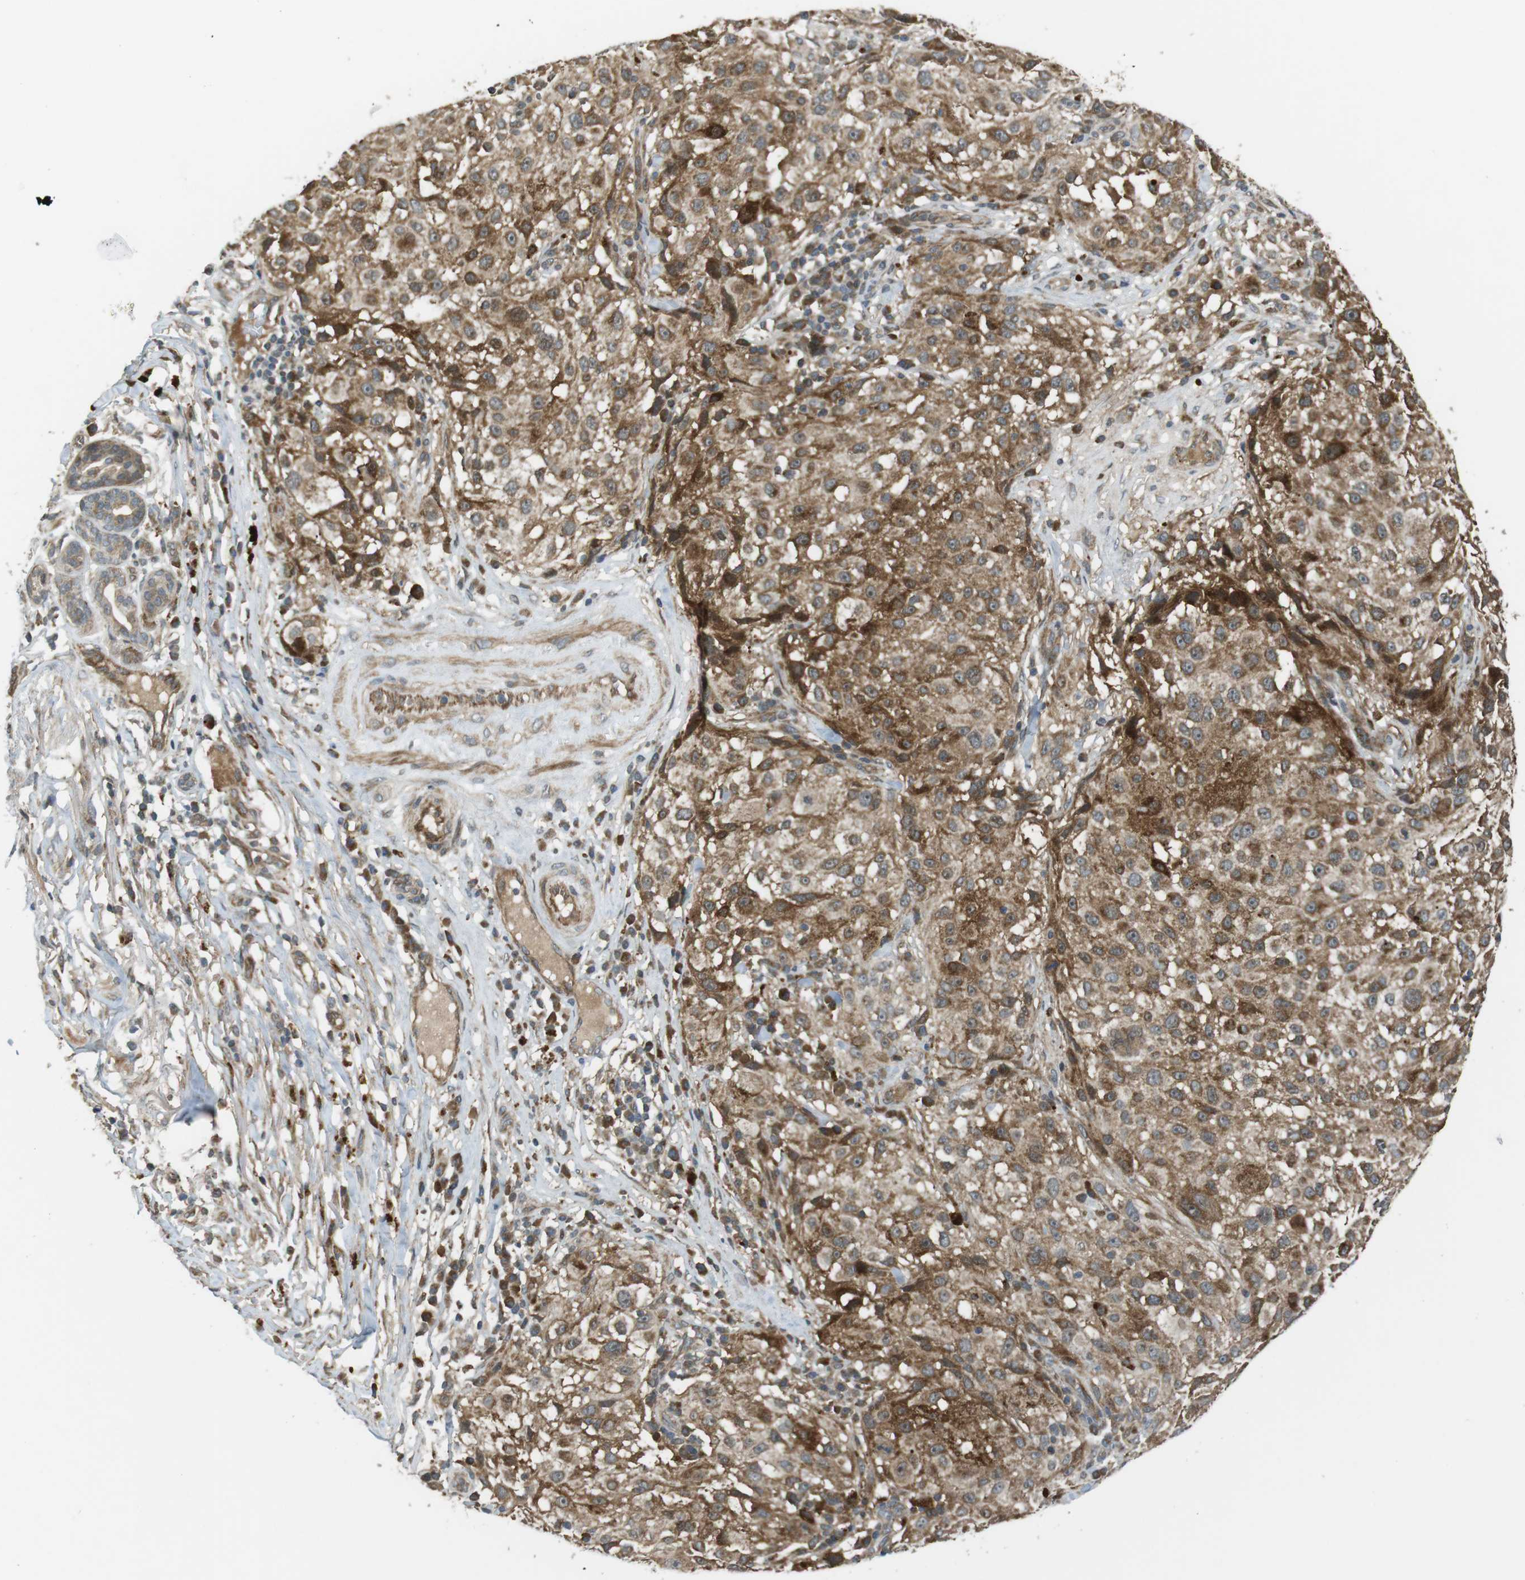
{"staining": {"intensity": "moderate", "quantity": ">75%", "location": "cytoplasmic/membranous"}, "tissue": "melanoma", "cell_type": "Tumor cells", "image_type": "cancer", "snomed": [{"axis": "morphology", "description": "Necrosis, NOS"}, {"axis": "morphology", "description": "Malignant melanoma, NOS"}, {"axis": "topography", "description": "Skin"}], "caption": "IHC (DAB) staining of human melanoma reveals moderate cytoplasmic/membranous protein expression in about >75% of tumor cells.", "gene": "IFFO2", "patient": {"sex": "female", "age": 87}}